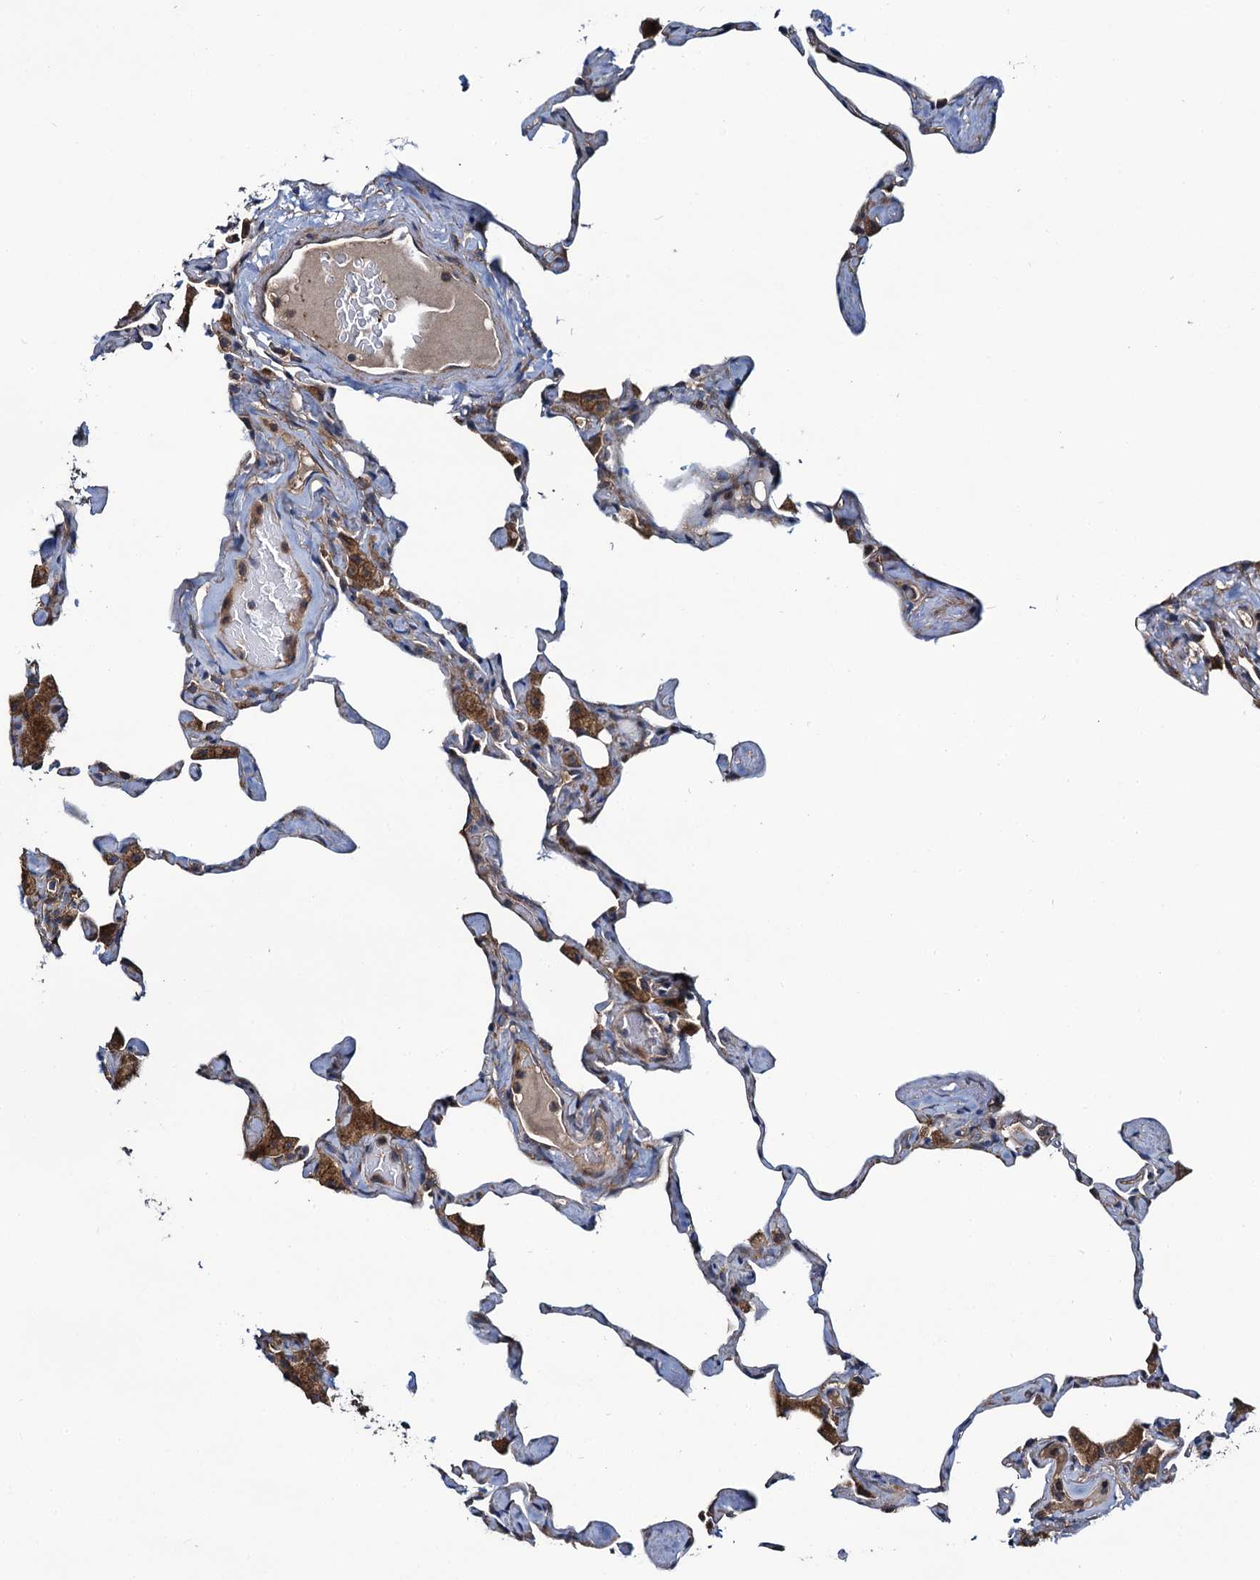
{"staining": {"intensity": "moderate", "quantity": "<25%", "location": "cytoplasmic/membranous"}, "tissue": "lung", "cell_type": "Alveolar cells", "image_type": "normal", "snomed": [{"axis": "morphology", "description": "Normal tissue, NOS"}, {"axis": "topography", "description": "Lung"}], "caption": "High-power microscopy captured an IHC histopathology image of normal lung, revealing moderate cytoplasmic/membranous expression in approximately <25% of alveolar cells. Using DAB (3,3'-diaminobenzidine) (brown) and hematoxylin (blue) stains, captured at high magnification using brightfield microscopy.", "gene": "NEK1", "patient": {"sex": "male", "age": 65}}